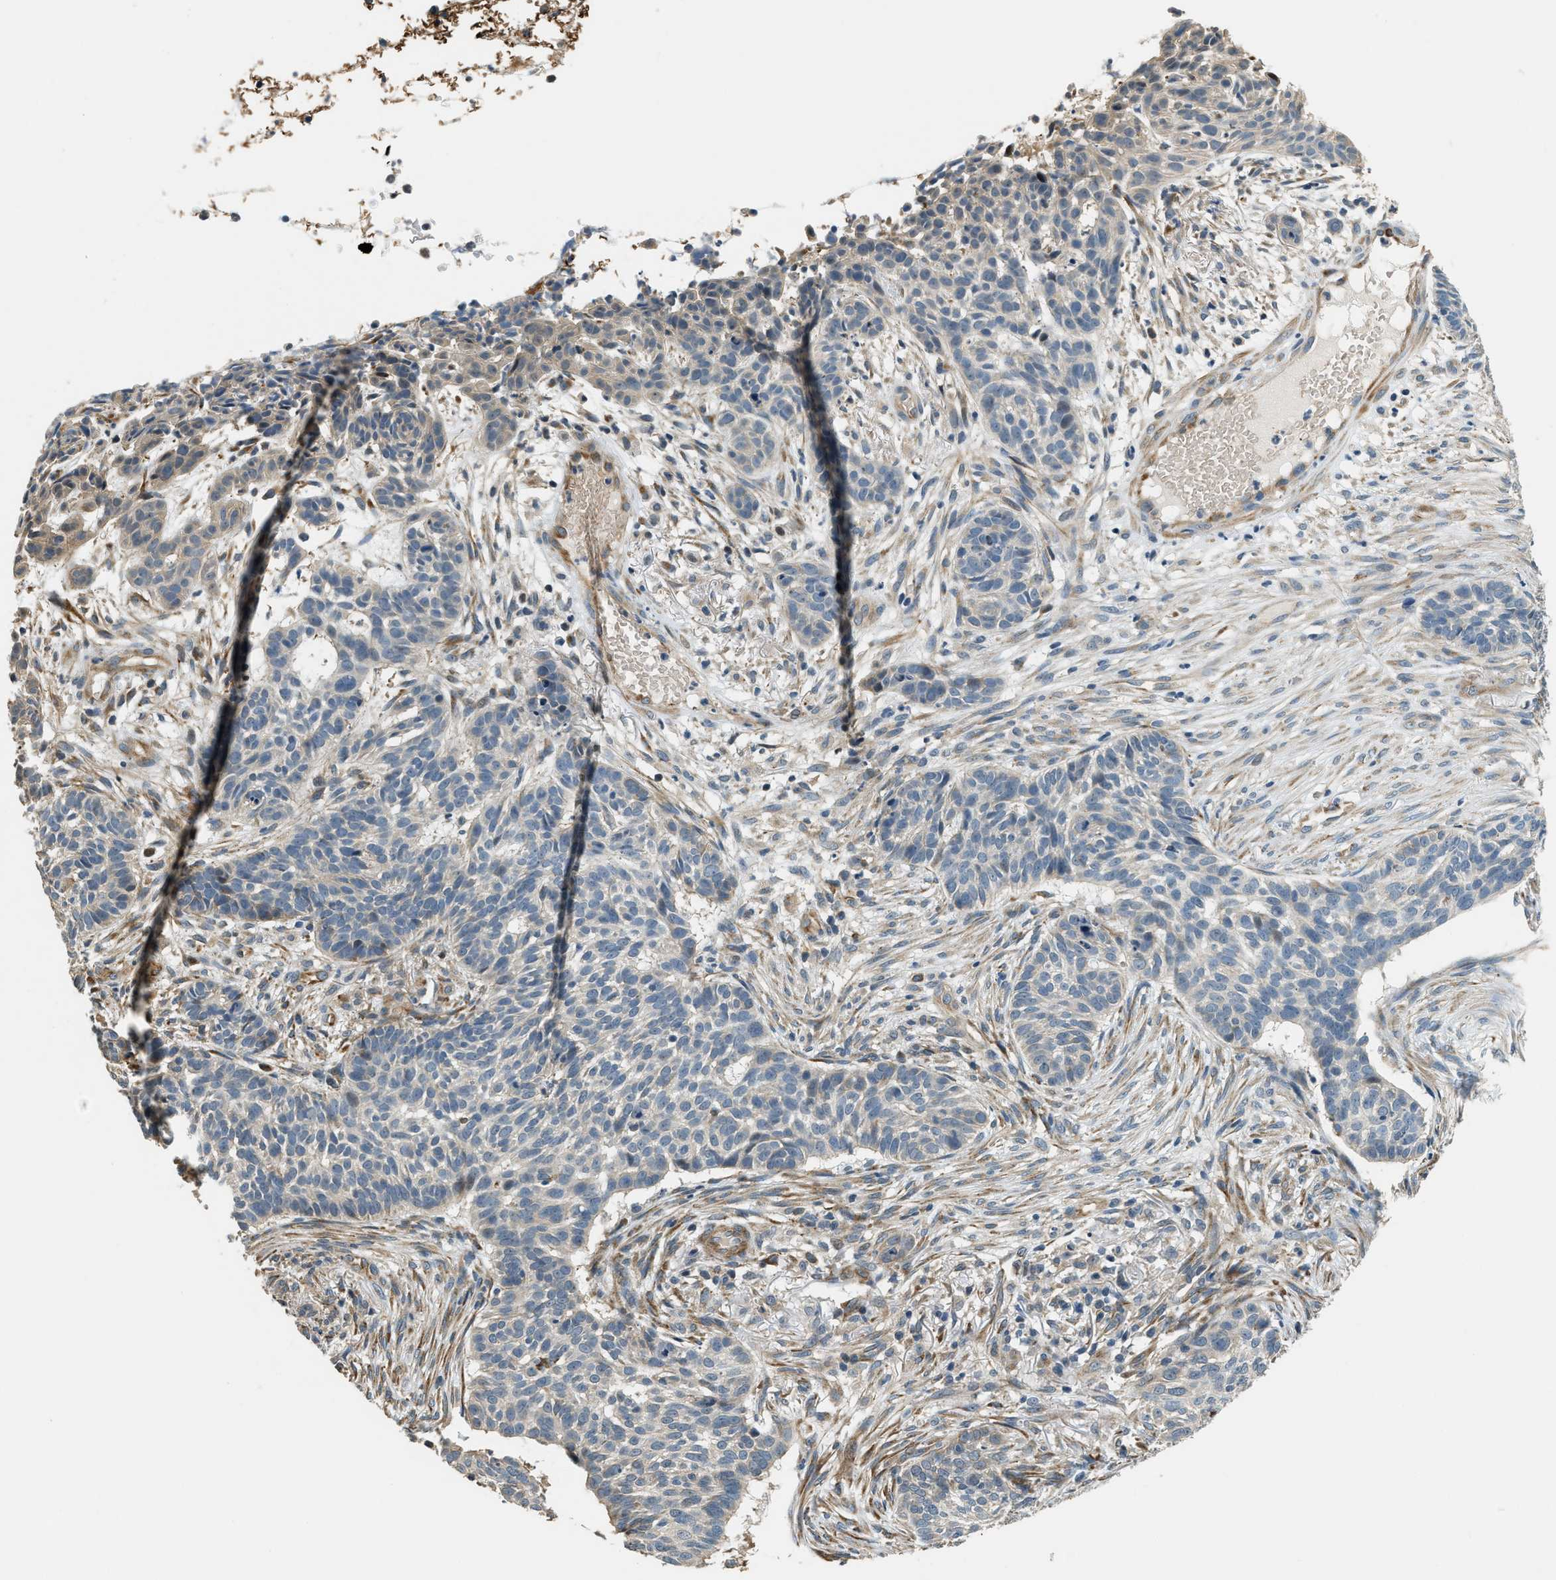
{"staining": {"intensity": "weak", "quantity": "<25%", "location": "cytoplasmic/membranous"}, "tissue": "skin cancer", "cell_type": "Tumor cells", "image_type": "cancer", "snomed": [{"axis": "morphology", "description": "Basal cell carcinoma"}, {"axis": "topography", "description": "Skin"}], "caption": "A micrograph of human skin cancer is negative for staining in tumor cells.", "gene": "ALOX12", "patient": {"sex": "male", "age": 85}}